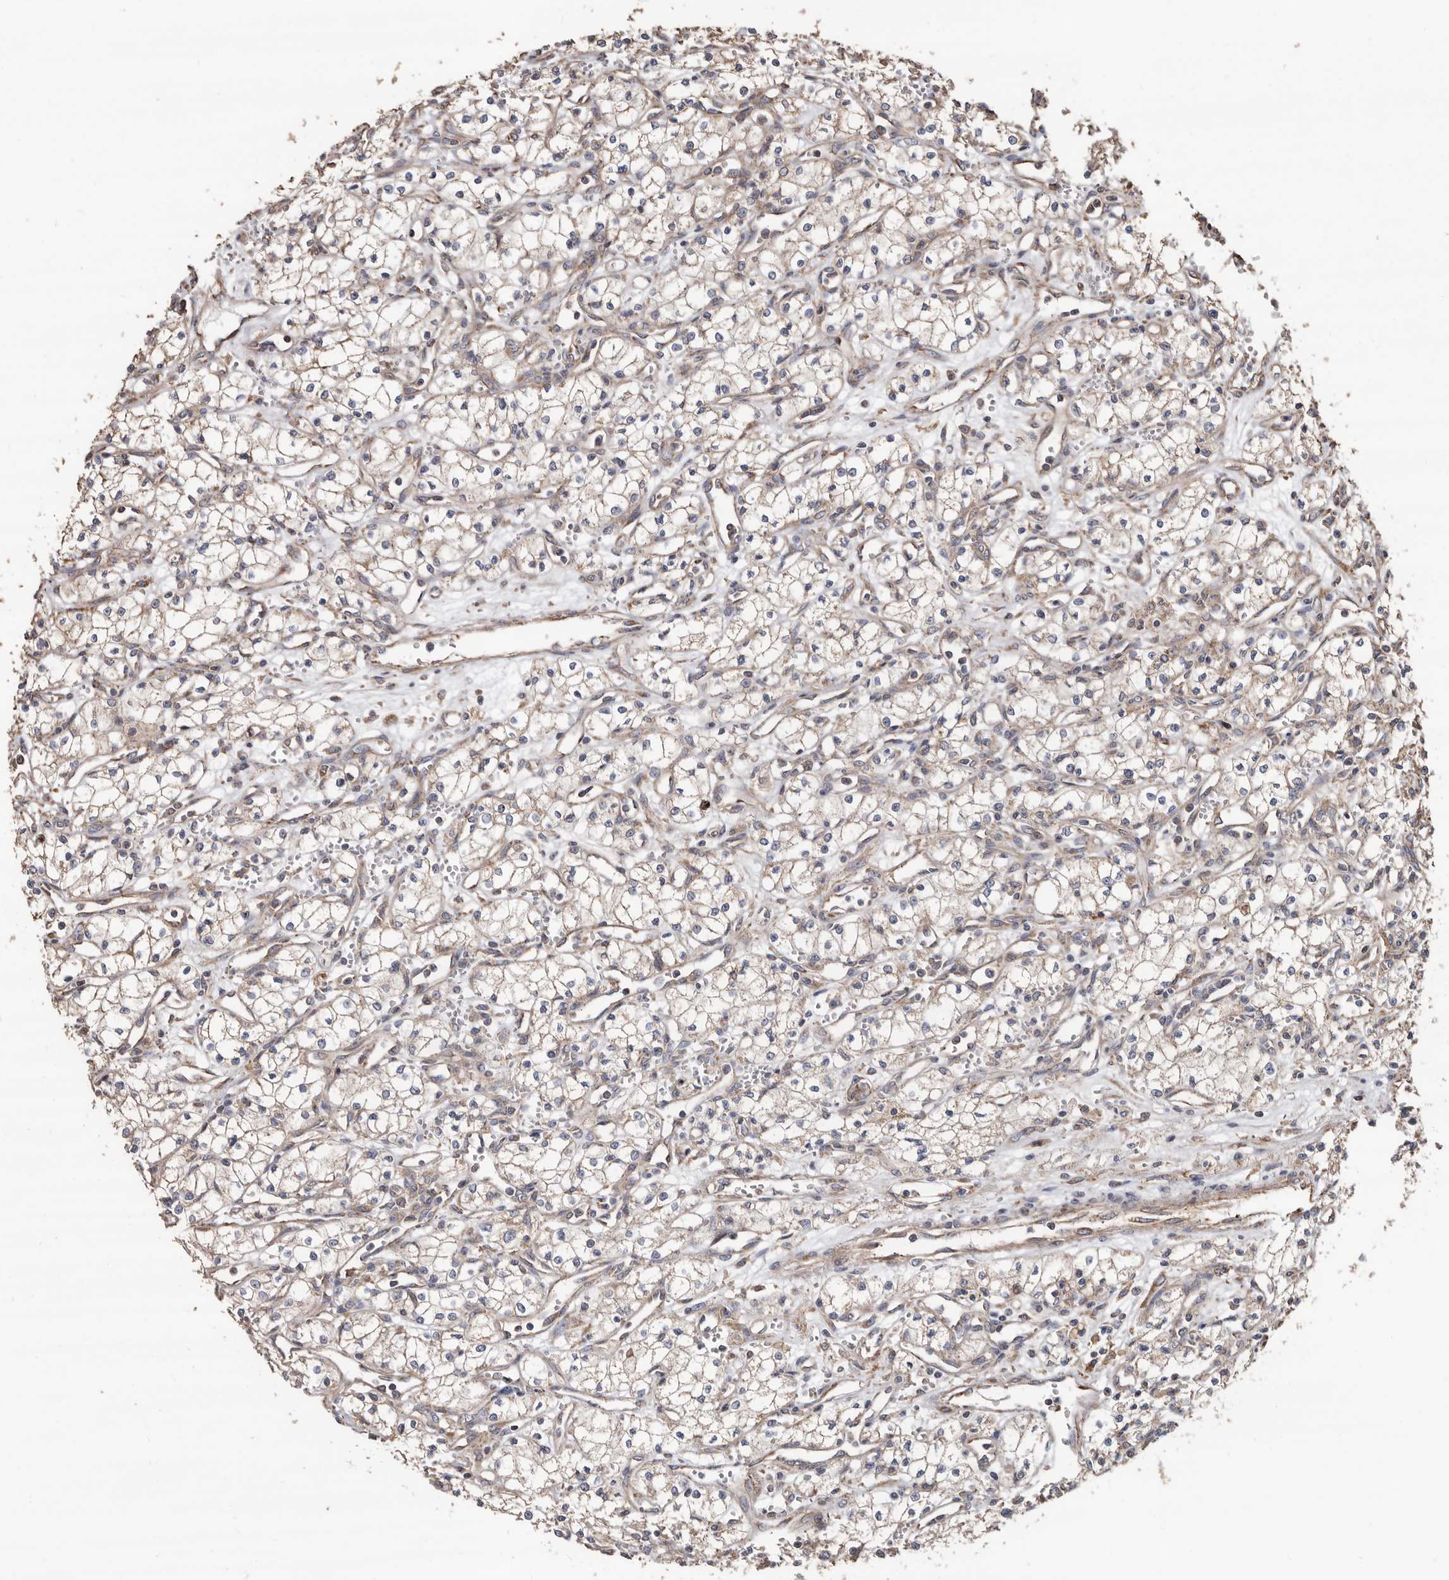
{"staining": {"intensity": "weak", "quantity": ">75%", "location": "cytoplasmic/membranous"}, "tissue": "renal cancer", "cell_type": "Tumor cells", "image_type": "cancer", "snomed": [{"axis": "morphology", "description": "Adenocarcinoma, NOS"}, {"axis": "topography", "description": "Kidney"}], "caption": "Immunohistochemistry (DAB (3,3'-diaminobenzidine)) staining of human adenocarcinoma (renal) exhibits weak cytoplasmic/membranous protein expression in about >75% of tumor cells.", "gene": "OSGIN2", "patient": {"sex": "male", "age": 59}}